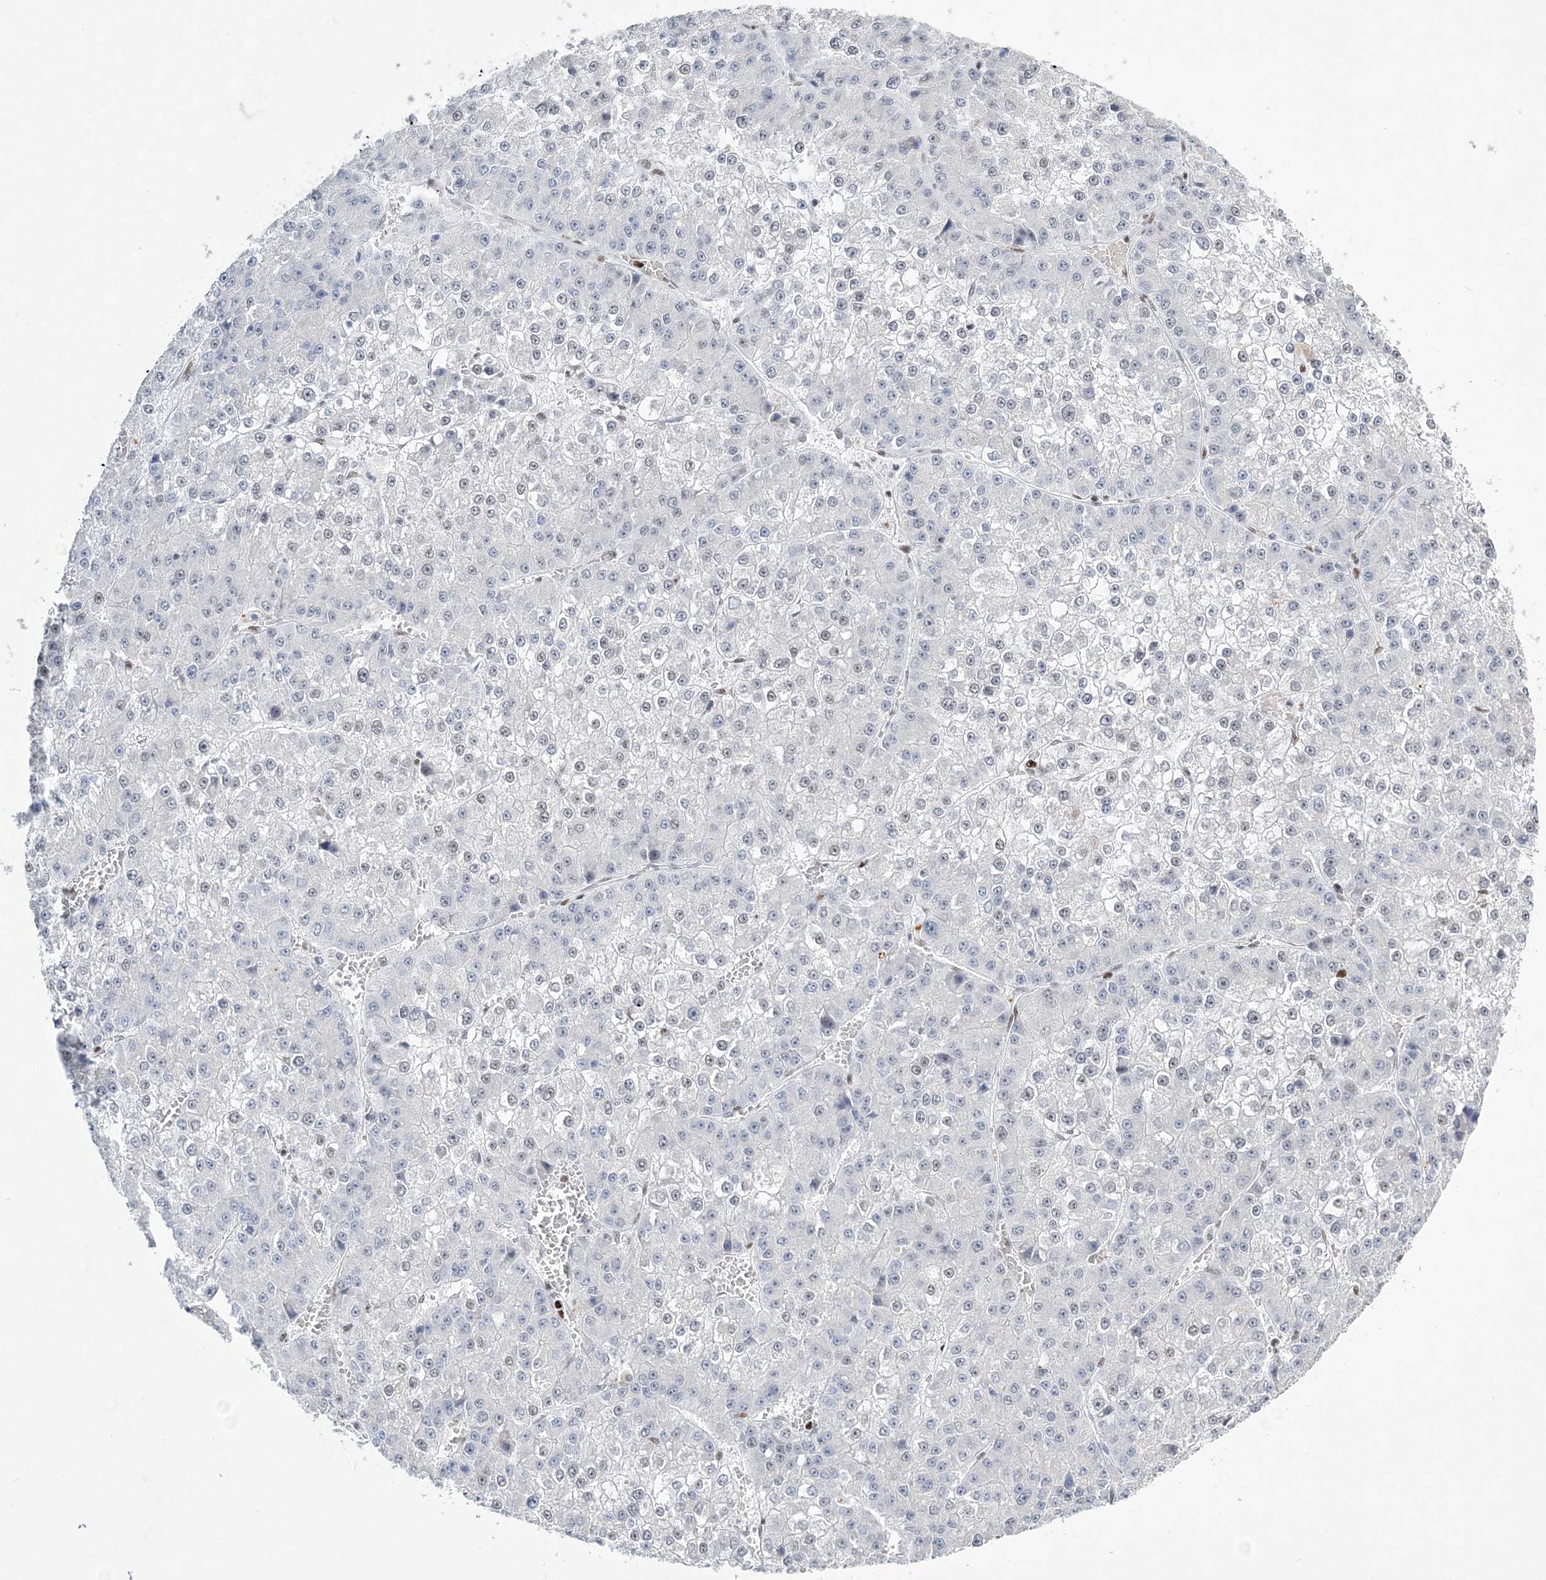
{"staining": {"intensity": "weak", "quantity": "<25%", "location": "nuclear"}, "tissue": "liver cancer", "cell_type": "Tumor cells", "image_type": "cancer", "snomed": [{"axis": "morphology", "description": "Carcinoma, Hepatocellular, NOS"}, {"axis": "topography", "description": "Liver"}], "caption": "Tumor cells show no significant expression in liver hepatocellular carcinoma.", "gene": "ZBTB7A", "patient": {"sex": "female", "age": 73}}